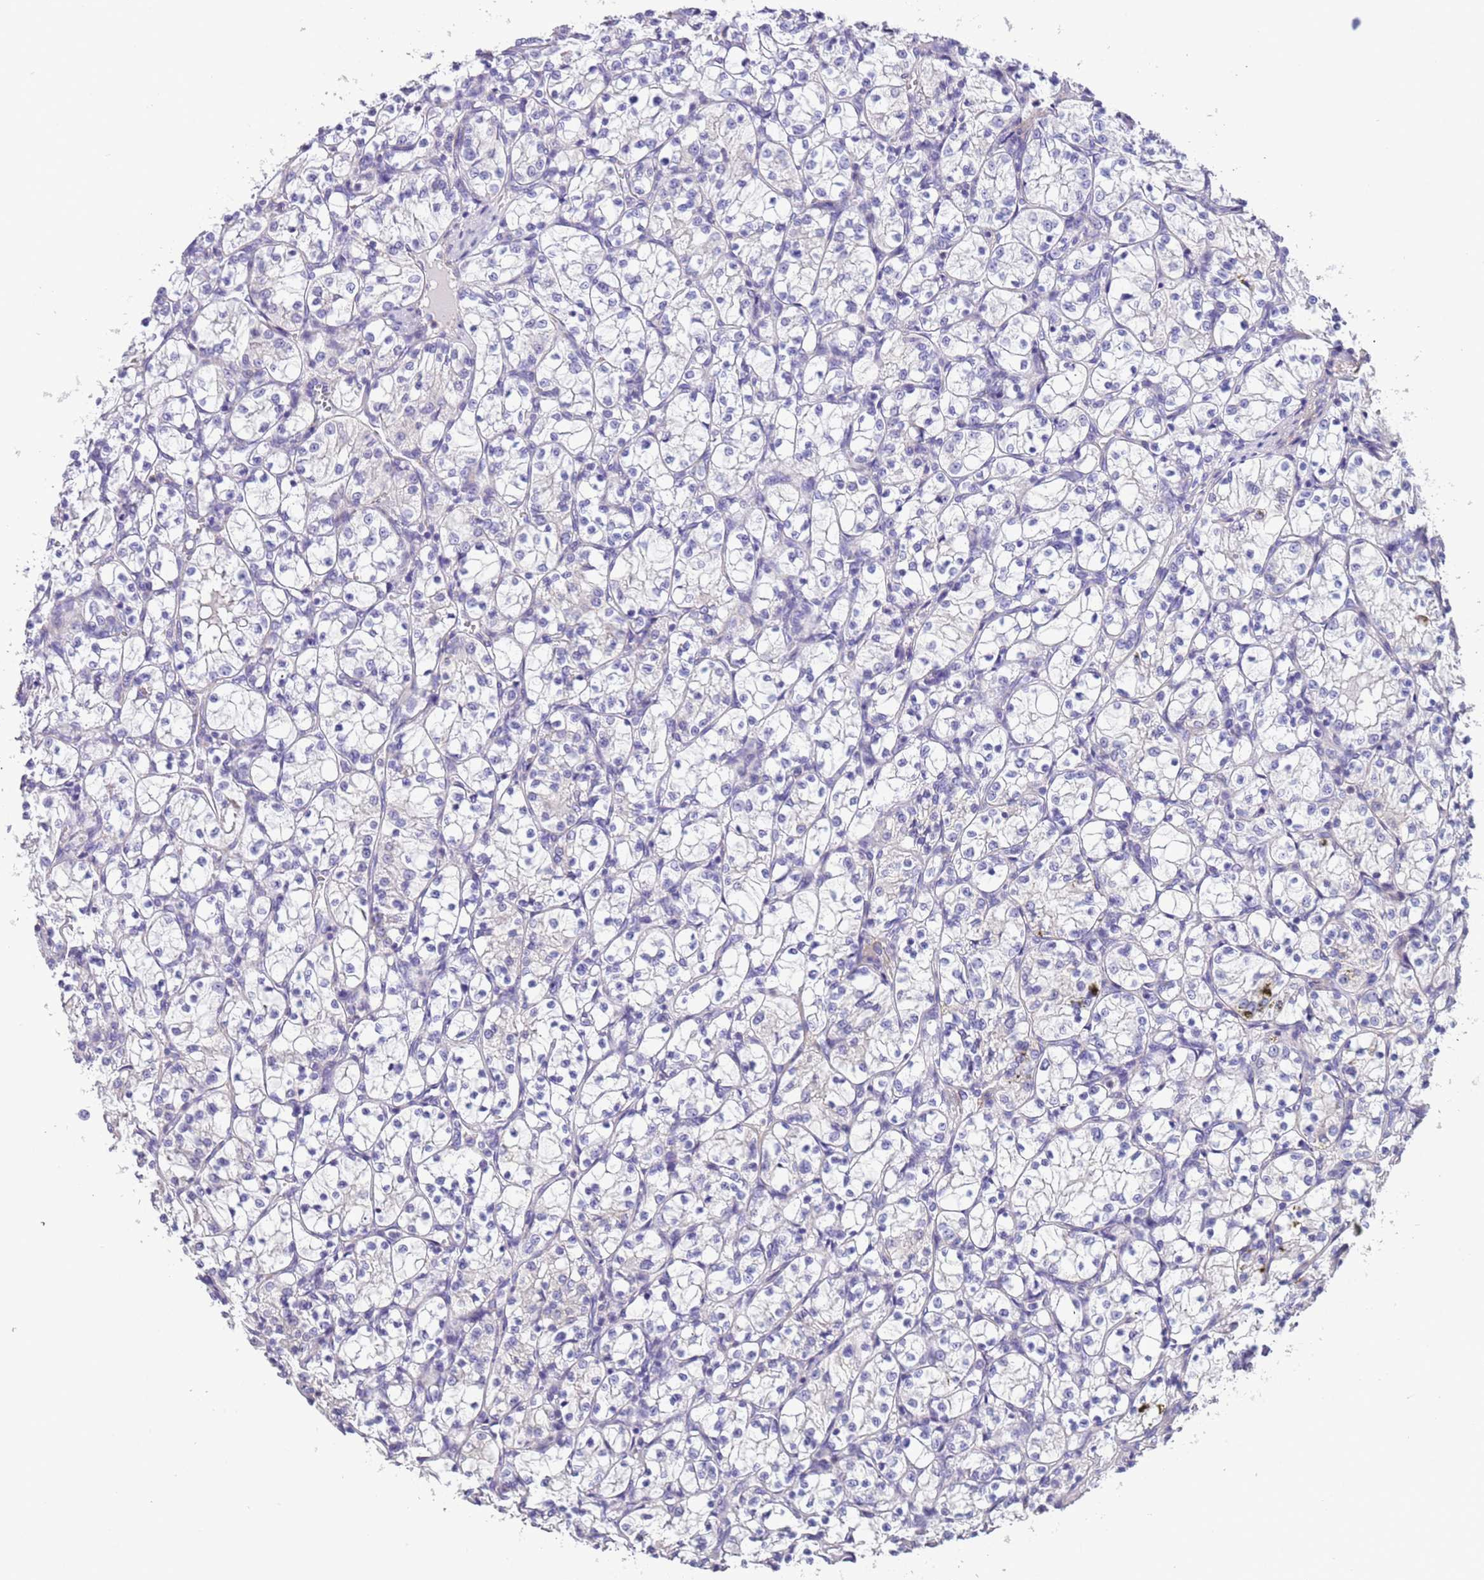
{"staining": {"intensity": "negative", "quantity": "none", "location": "none"}, "tissue": "renal cancer", "cell_type": "Tumor cells", "image_type": "cancer", "snomed": [{"axis": "morphology", "description": "Adenocarcinoma, NOS"}, {"axis": "topography", "description": "Kidney"}], "caption": "IHC of human renal cancer (adenocarcinoma) displays no expression in tumor cells.", "gene": "PCGF2", "patient": {"sex": "female", "age": 69}}